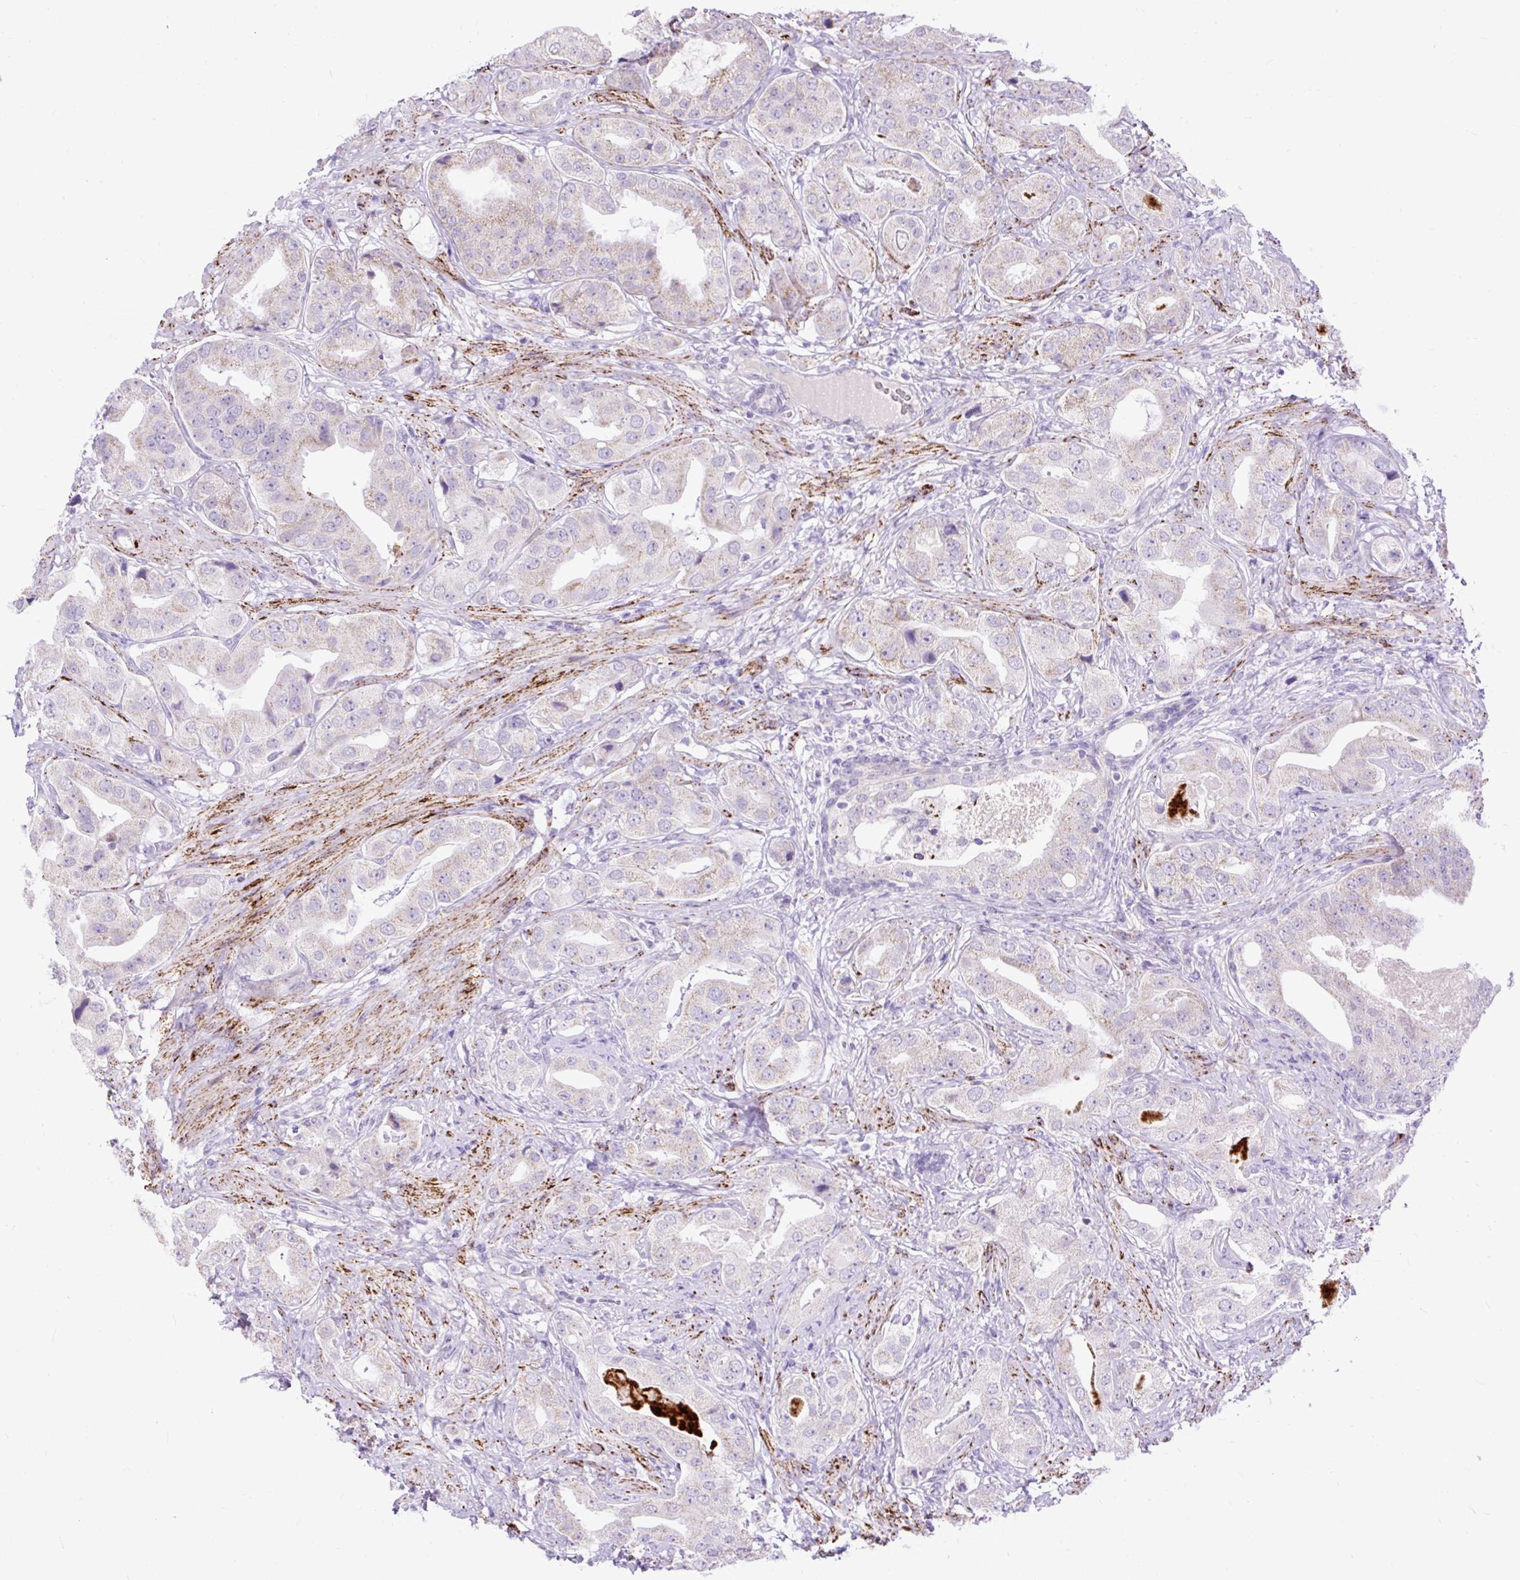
{"staining": {"intensity": "negative", "quantity": "none", "location": "none"}, "tissue": "prostate cancer", "cell_type": "Tumor cells", "image_type": "cancer", "snomed": [{"axis": "morphology", "description": "Adenocarcinoma, High grade"}, {"axis": "topography", "description": "Prostate"}], "caption": "Immunohistochemistry photomicrograph of prostate high-grade adenocarcinoma stained for a protein (brown), which reveals no positivity in tumor cells.", "gene": "ZNF256", "patient": {"sex": "male", "age": 63}}